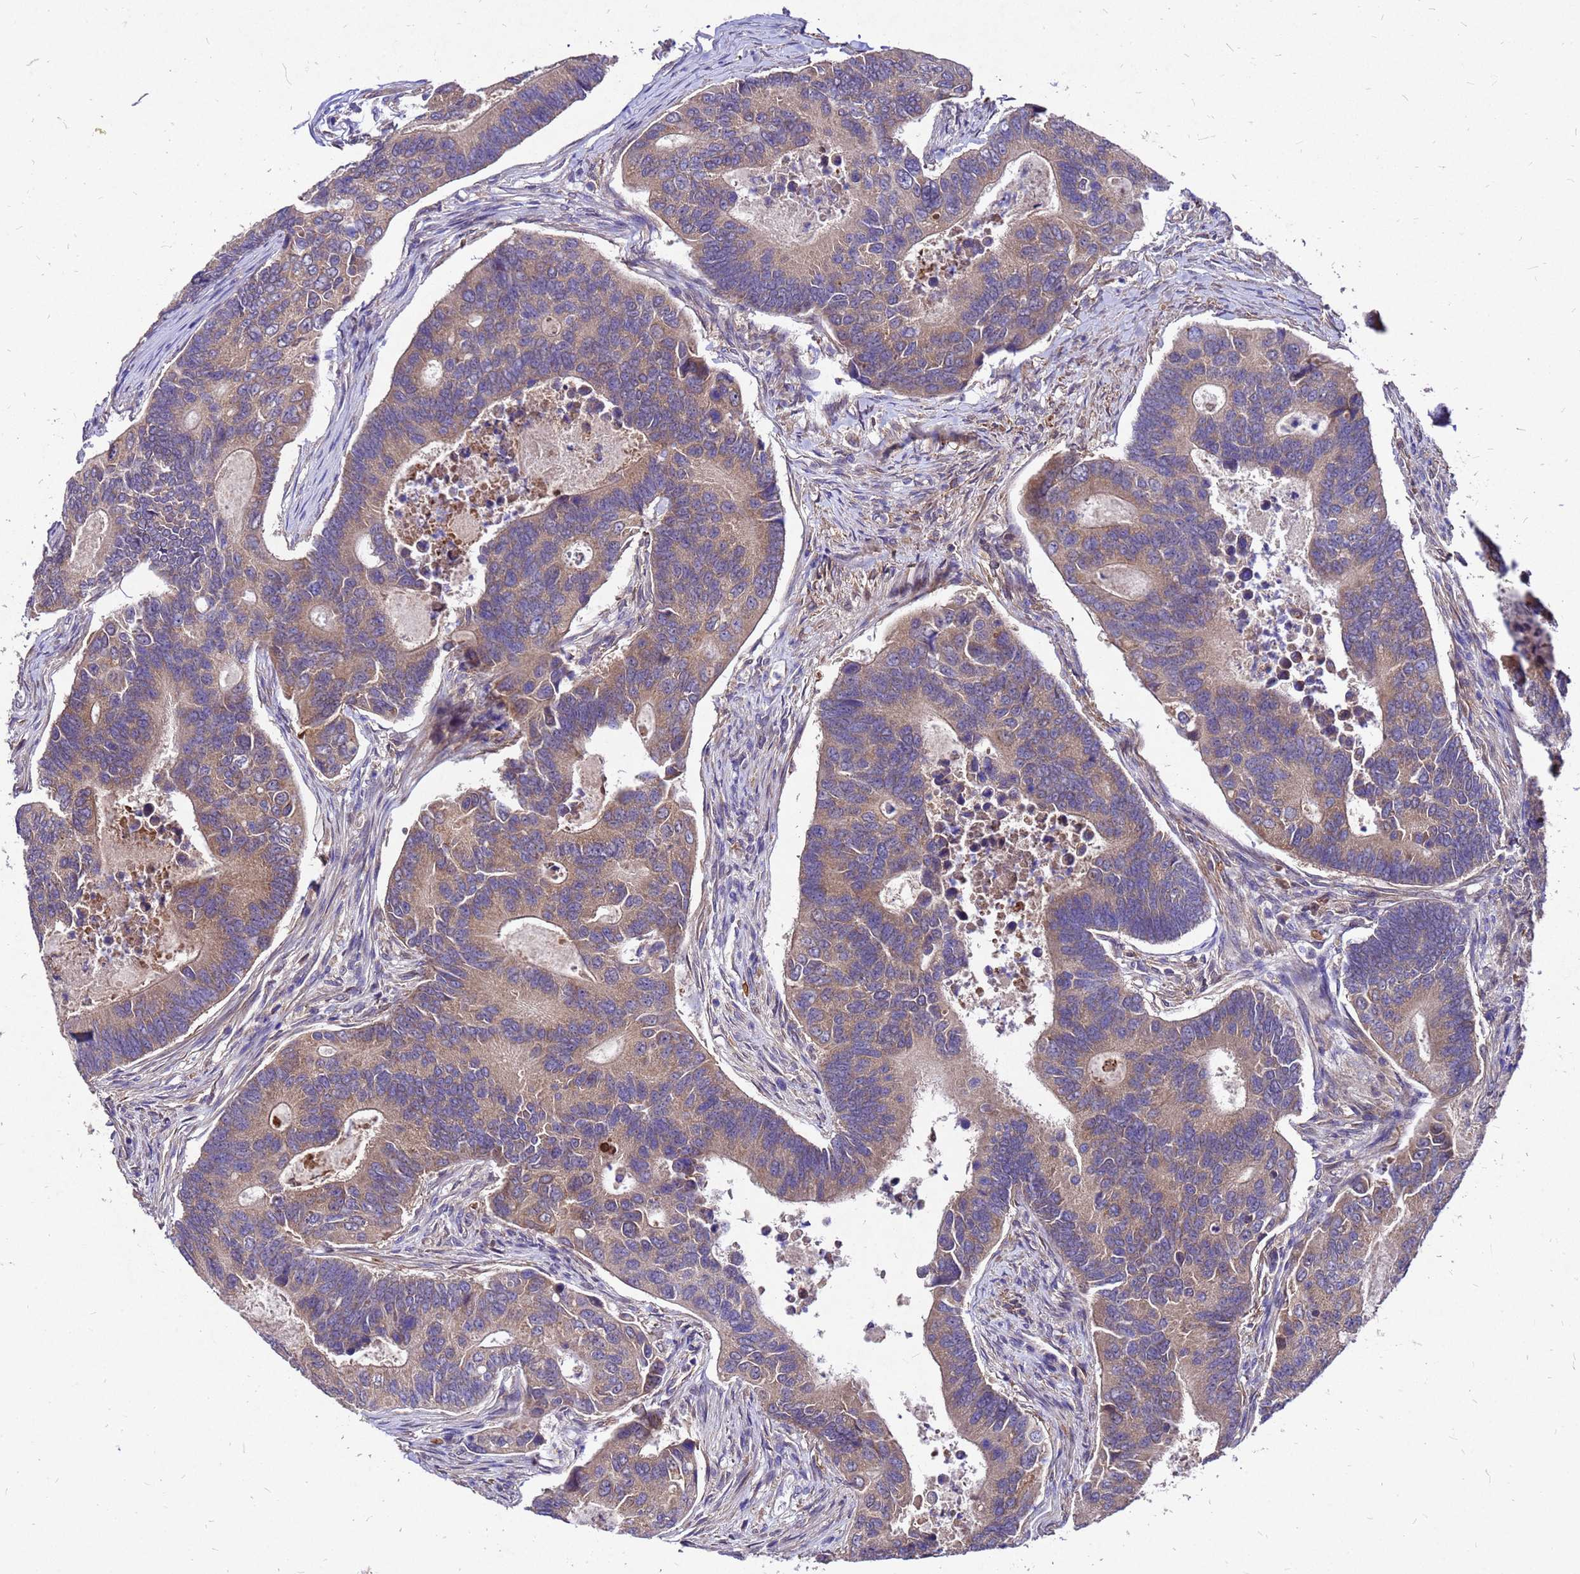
{"staining": {"intensity": "moderate", "quantity": ">75%", "location": "cytoplasmic/membranous"}, "tissue": "colorectal cancer", "cell_type": "Tumor cells", "image_type": "cancer", "snomed": [{"axis": "morphology", "description": "Adenocarcinoma, NOS"}, {"axis": "topography", "description": "Colon"}], "caption": "Immunohistochemical staining of colorectal adenocarcinoma displays medium levels of moderate cytoplasmic/membranous expression in approximately >75% of tumor cells.", "gene": "DUSP23", "patient": {"sex": "female", "age": 67}}